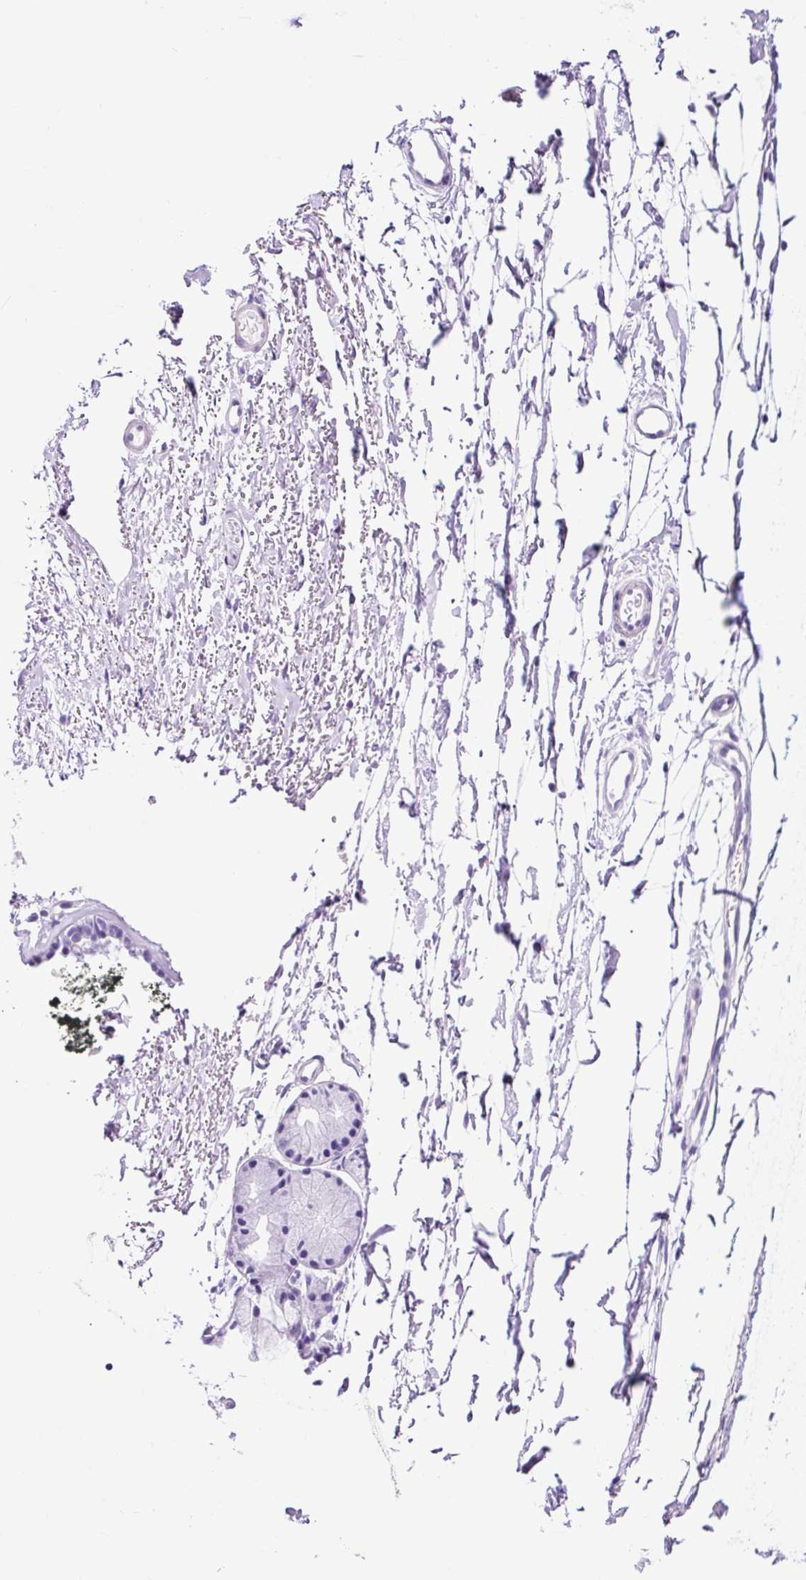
{"staining": {"intensity": "negative", "quantity": "none", "location": "none"}, "tissue": "adipose tissue", "cell_type": "Adipocytes", "image_type": "normal", "snomed": [{"axis": "morphology", "description": "Normal tissue, NOS"}, {"axis": "topography", "description": "Cartilage tissue"}, {"axis": "topography", "description": "Nasopharynx"}], "caption": "Human adipose tissue stained for a protein using IHC displays no staining in adipocytes.", "gene": "PDIA2", "patient": {"sex": "male", "age": 56}}